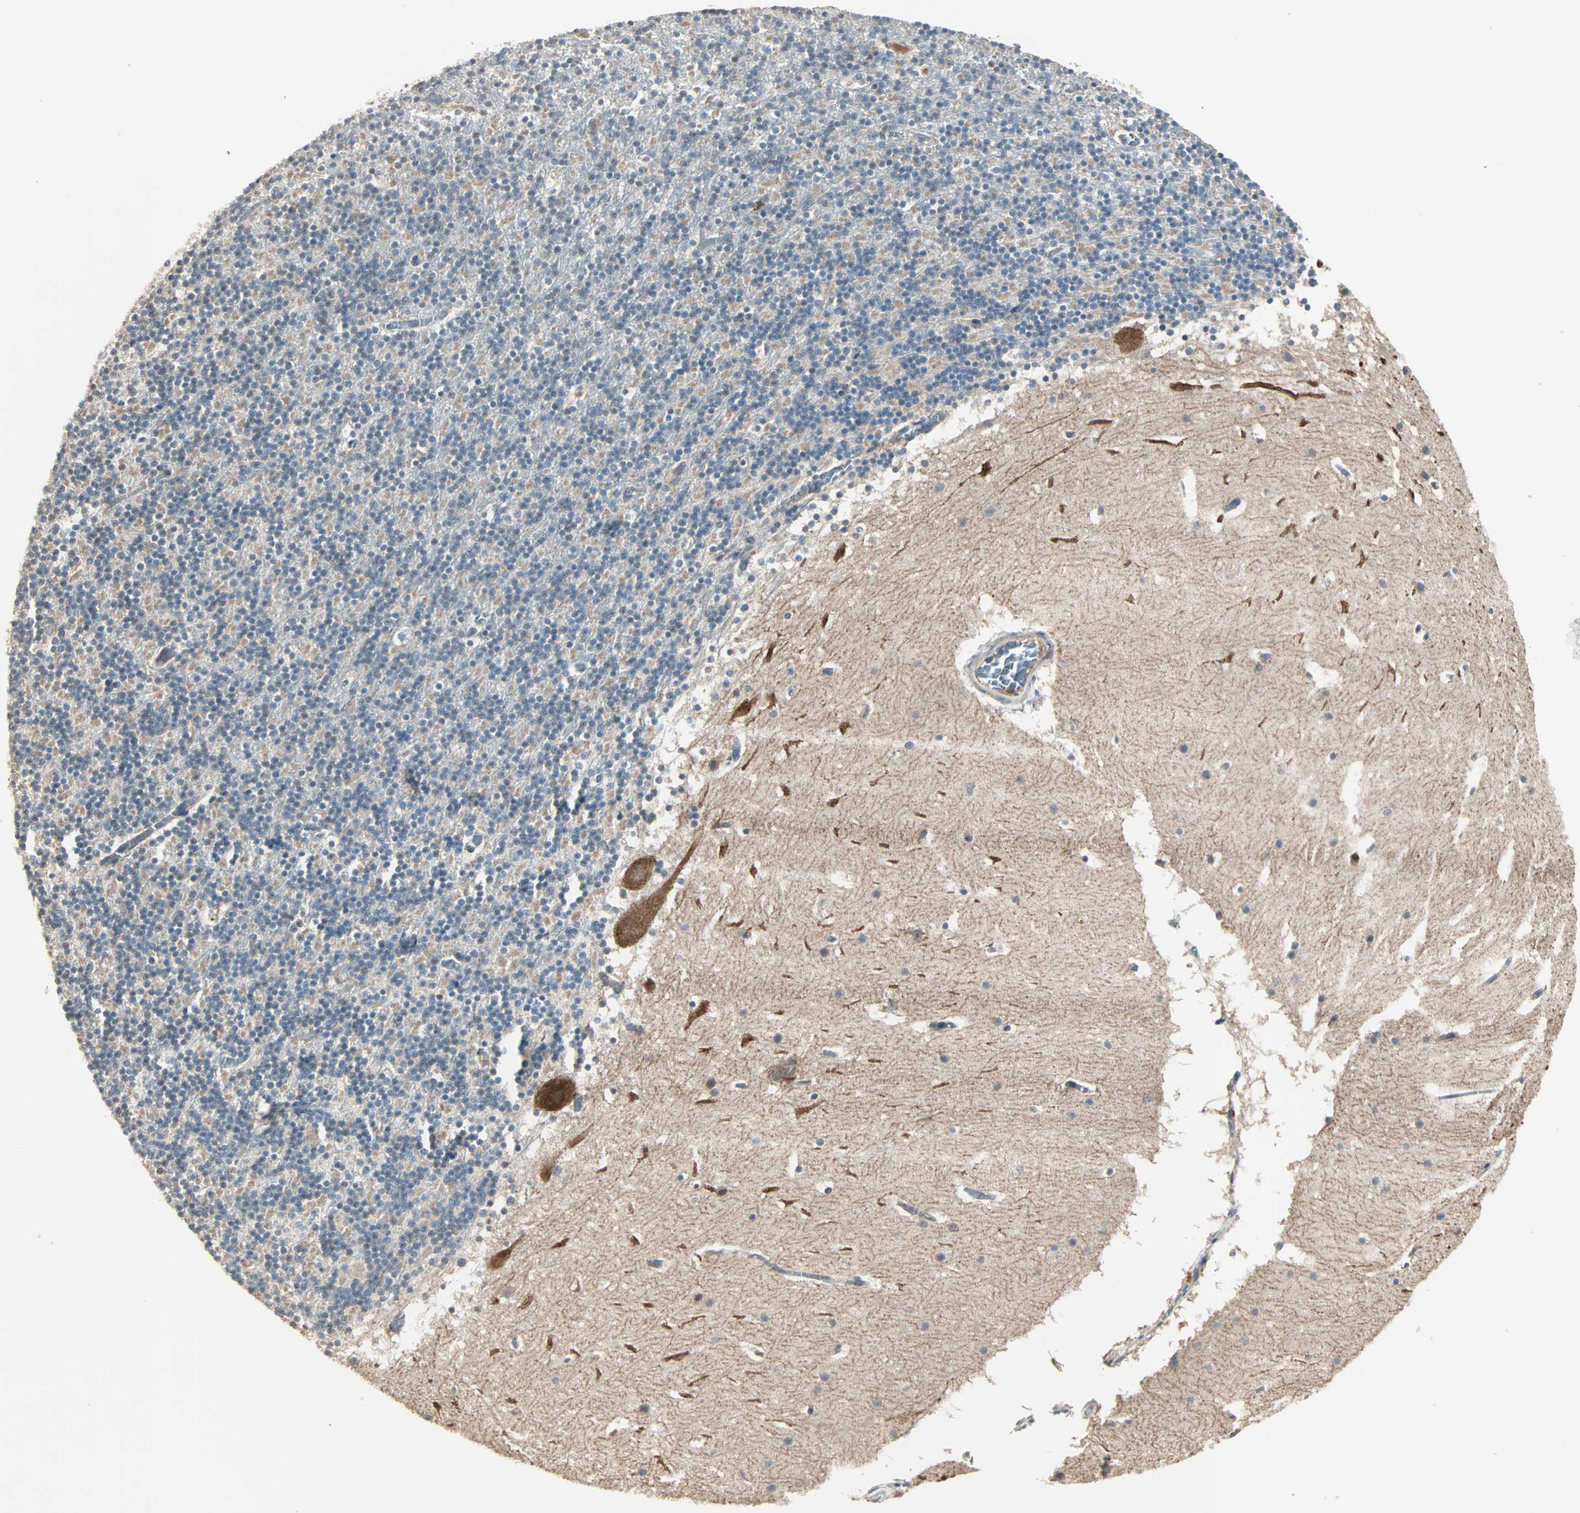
{"staining": {"intensity": "negative", "quantity": "none", "location": "none"}, "tissue": "cerebellum", "cell_type": "Cells in granular layer", "image_type": "normal", "snomed": [{"axis": "morphology", "description": "Normal tissue, NOS"}, {"axis": "topography", "description": "Cerebellum"}], "caption": "Protein analysis of benign cerebellum shows no significant expression in cells in granular layer.", "gene": "MAP3K21", "patient": {"sex": "male", "age": 45}}